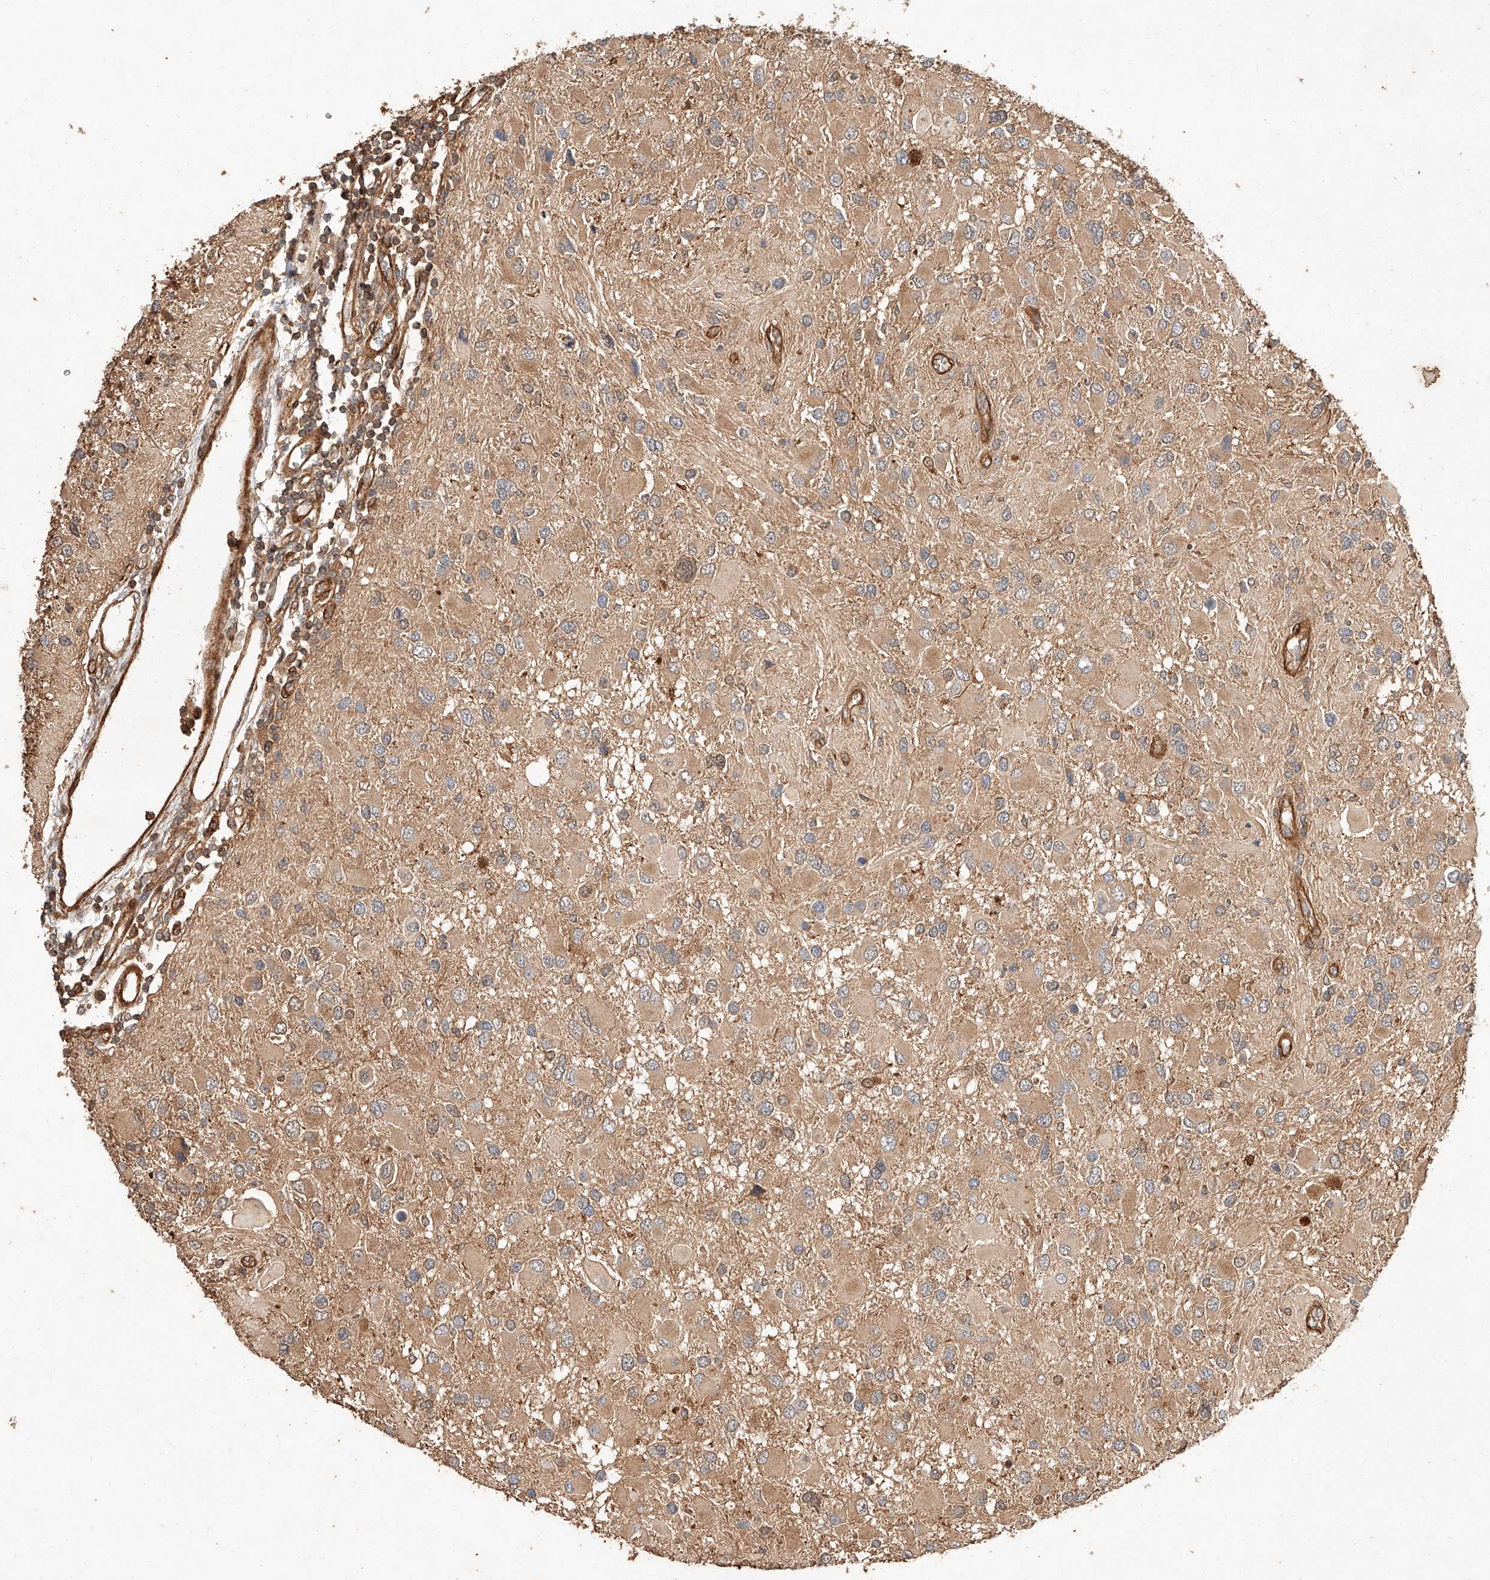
{"staining": {"intensity": "weak", "quantity": ">75%", "location": "cytoplasmic/membranous"}, "tissue": "glioma", "cell_type": "Tumor cells", "image_type": "cancer", "snomed": [{"axis": "morphology", "description": "Glioma, malignant, High grade"}, {"axis": "topography", "description": "Brain"}], "caption": "Protein staining reveals weak cytoplasmic/membranous staining in about >75% of tumor cells in glioma. The protein of interest is shown in brown color, while the nuclei are stained blue.", "gene": "GHDC", "patient": {"sex": "male", "age": 53}}